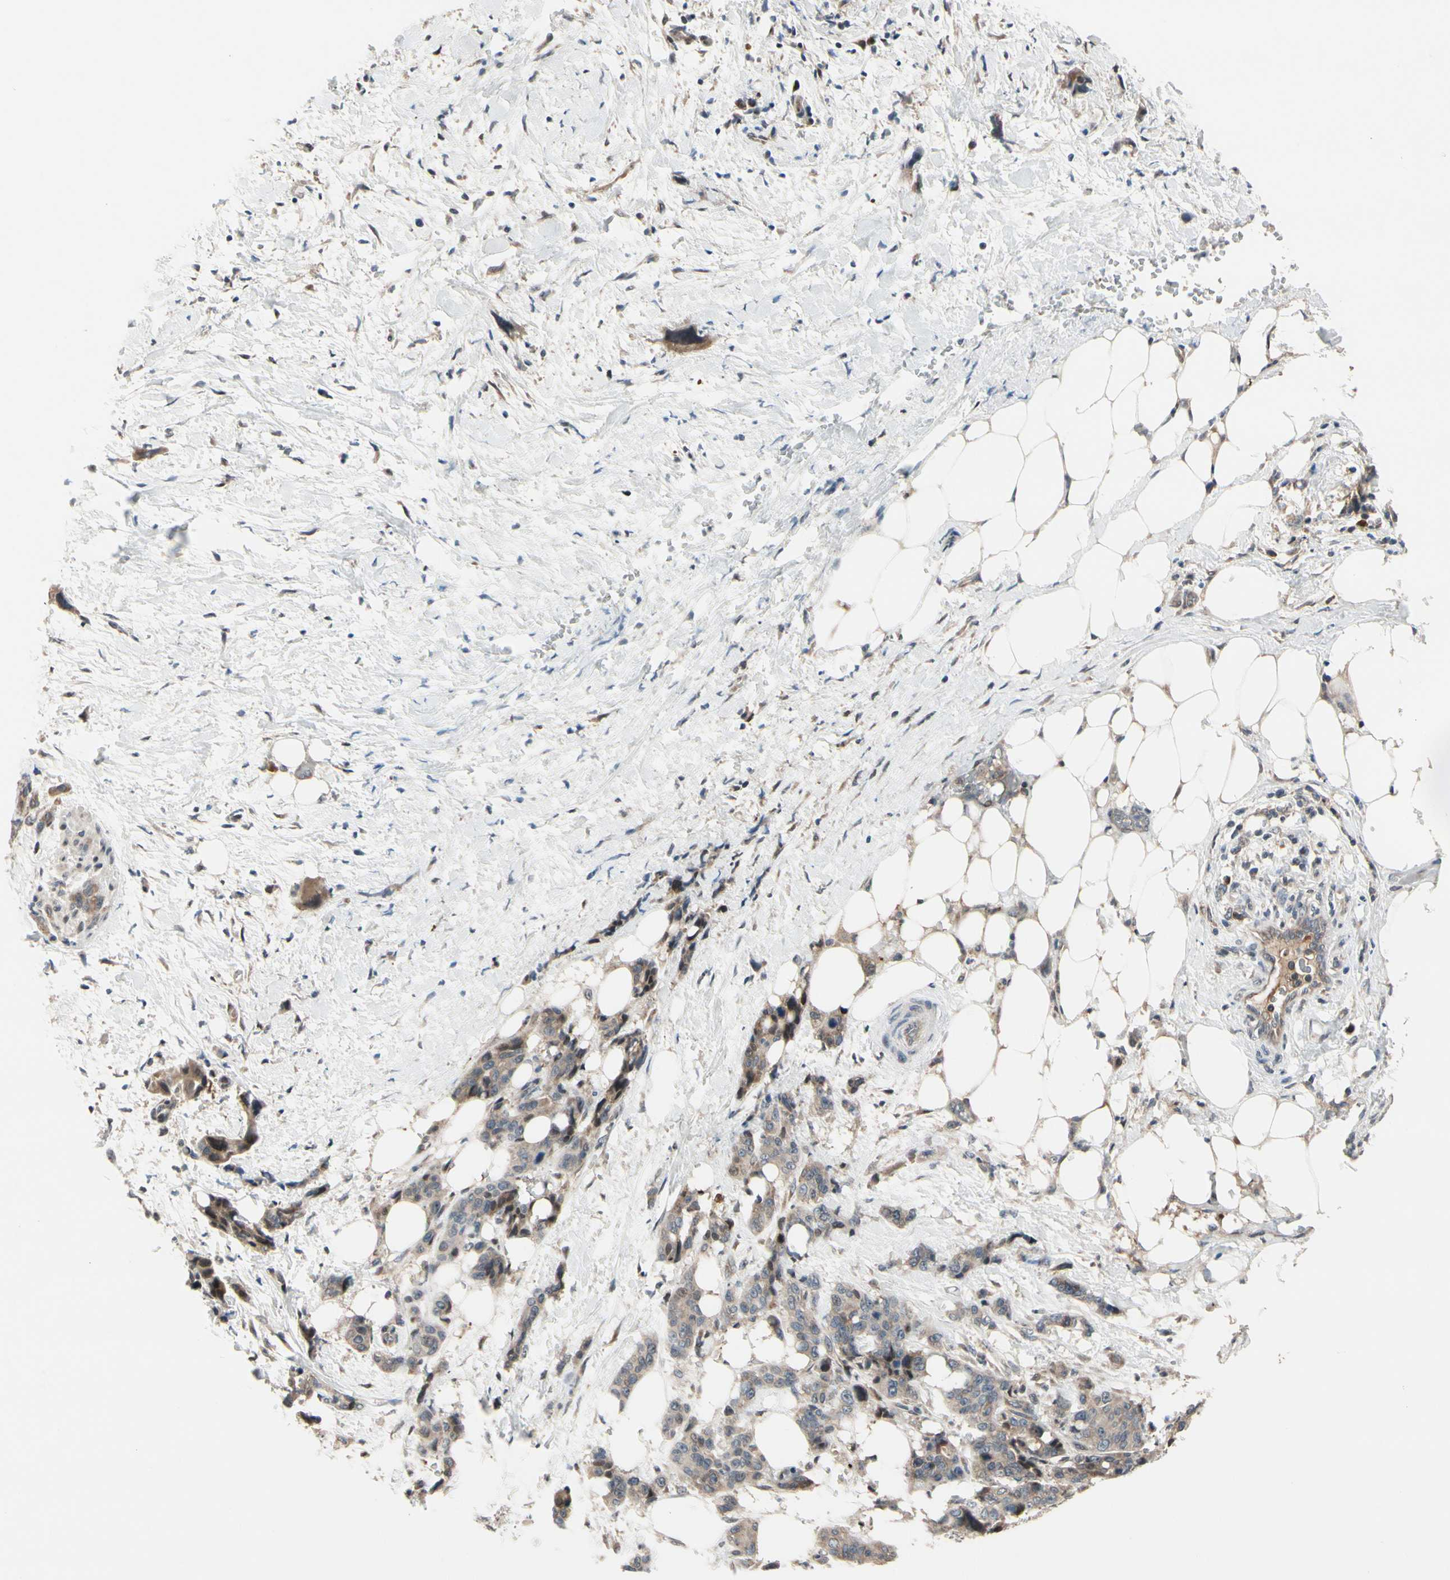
{"staining": {"intensity": "weak", "quantity": "<25%", "location": "cytoplasmic/membranous"}, "tissue": "pancreatic cancer", "cell_type": "Tumor cells", "image_type": "cancer", "snomed": [{"axis": "morphology", "description": "Adenocarcinoma, NOS"}, {"axis": "topography", "description": "Pancreas"}], "caption": "IHC histopathology image of human pancreatic cancer stained for a protein (brown), which displays no staining in tumor cells.", "gene": "SNX29", "patient": {"sex": "male", "age": 46}}